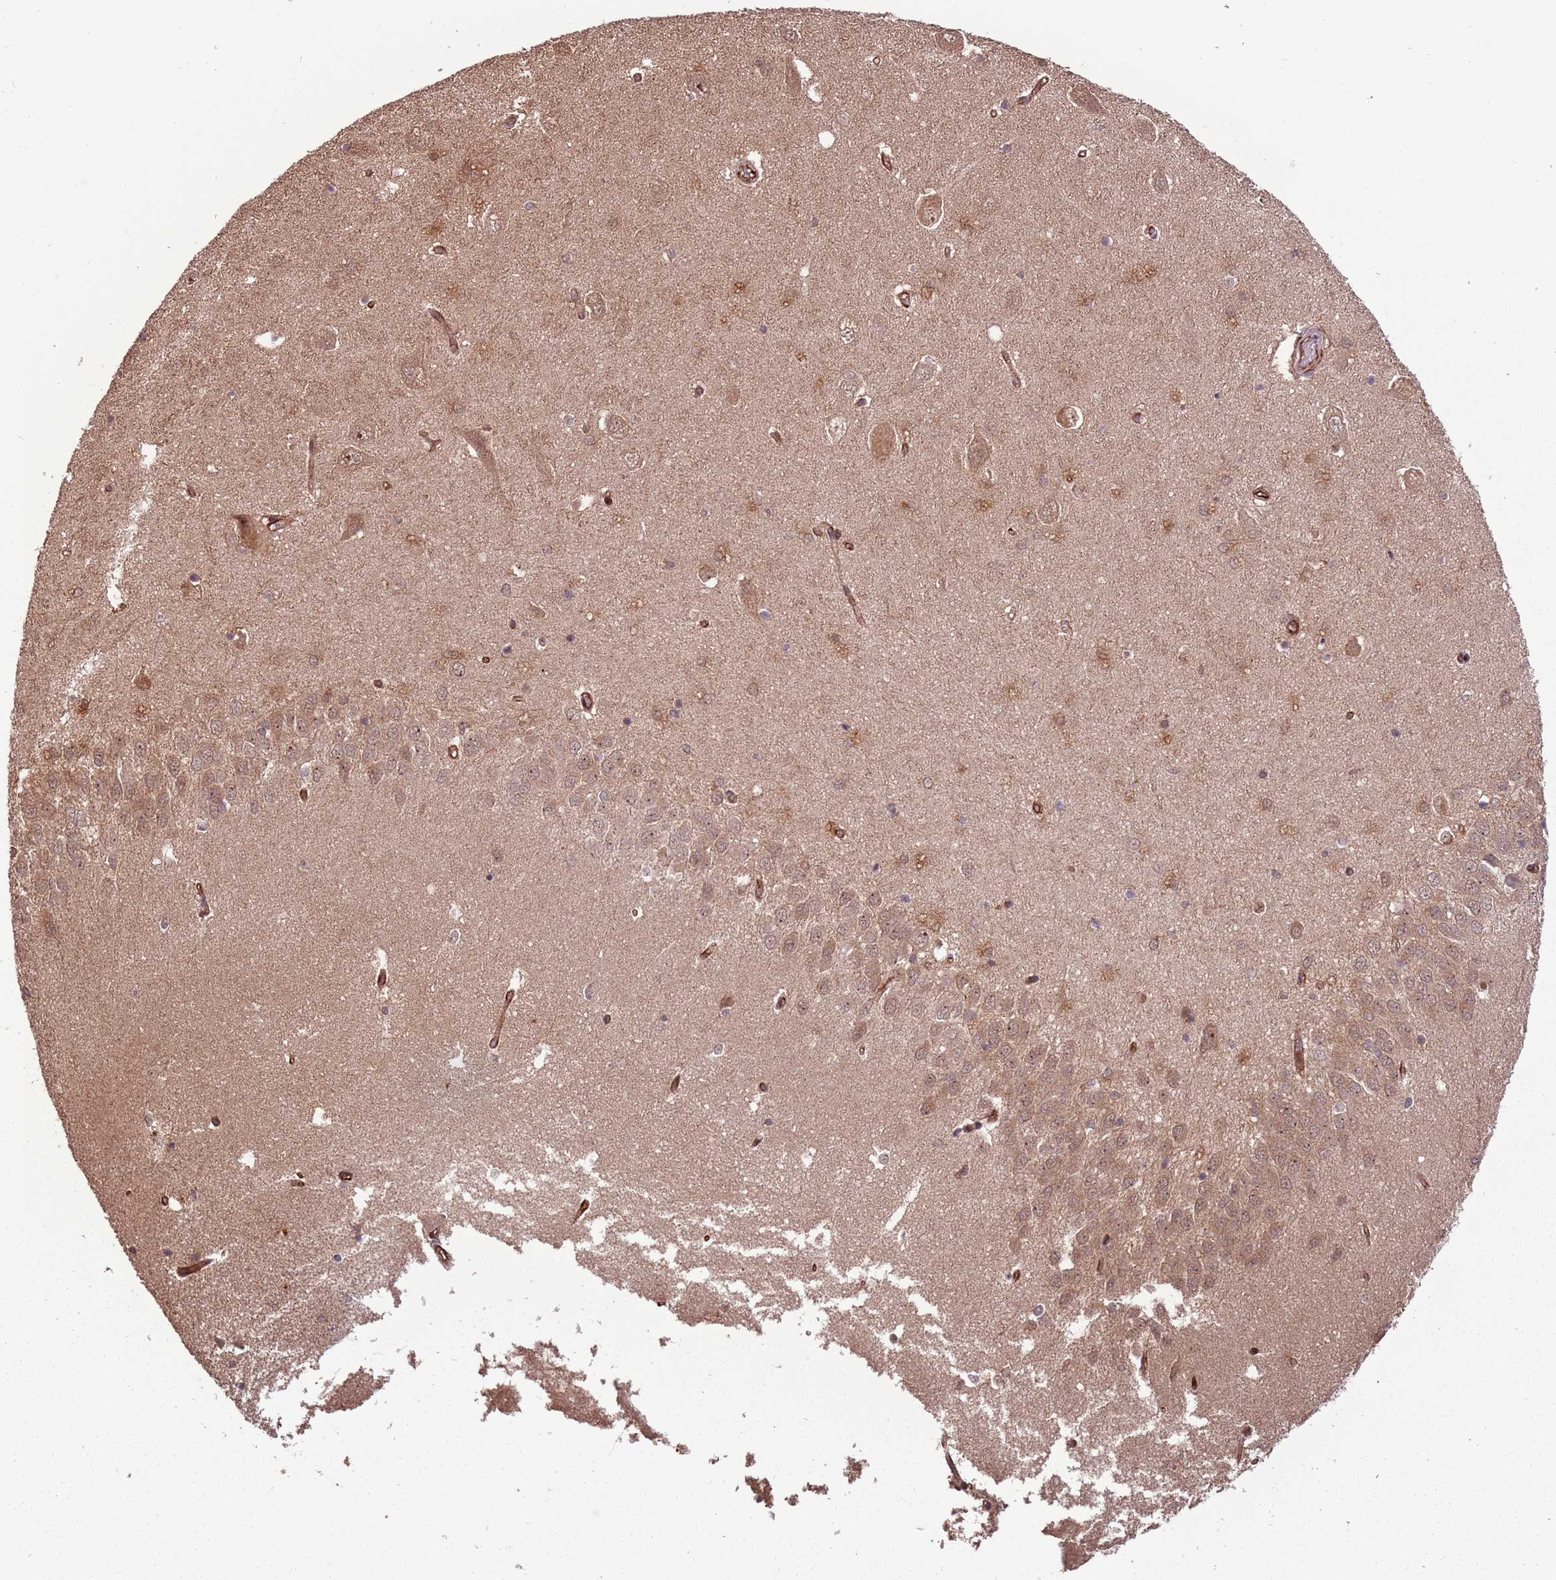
{"staining": {"intensity": "moderate", "quantity": "25%-75%", "location": "nuclear"}, "tissue": "hippocampus", "cell_type": "Glial cells", "image_type": "normal", "snomed": [{"axis": "morphology", "description": "Normal tissue, NOS"}, {"axis": "topography", "description": "Hippocampus"}], "caption": "A histopathology image of hippocampus stained for a protein displays moderate nuclear brown staining in glial cells.", "gene": "ADAMTS3", "patient": {"sex": "male", "age": 45}}